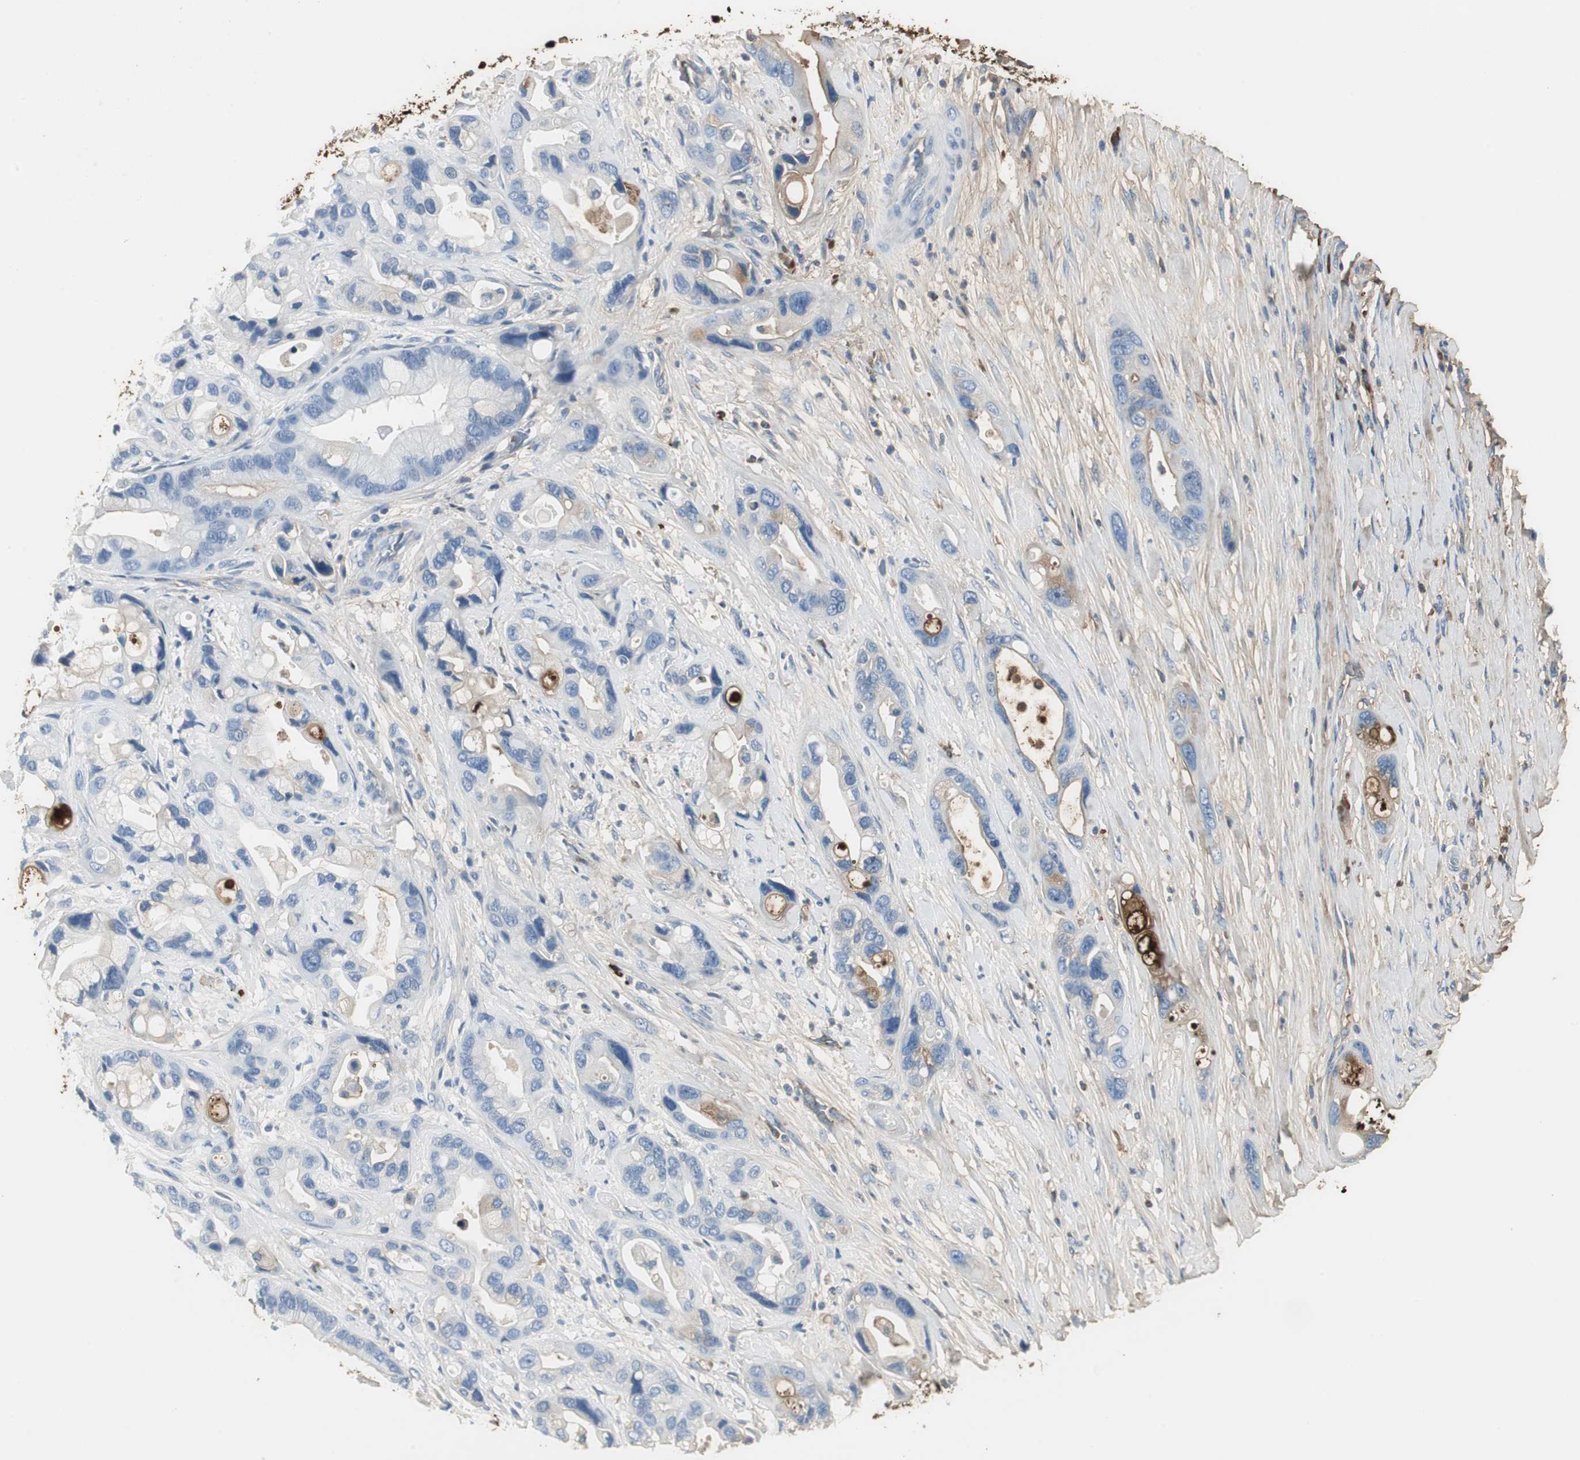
{"staining": {"intensity": "negative", "quantity": "none", "location": "none"}, "tissue": "pancreatic cancer", "cell_type": "Tumor cells", "image_type": "cancer", "snomed": [{"axis": "morphology", "description": "Adenocarcinoma, NOS"}, {"axis": "topography", "description": "Pancreas"}], "caption": "DAB immunohistochemical staining of human pancreatic cancer (adenocarcinoma) displays no significant positivity in tumor cells. (Immunohistochemistry, brightfield microscopy, high magnification).", "gene": "IGHA1", "patient": {"sex": "female", "age": 77}}